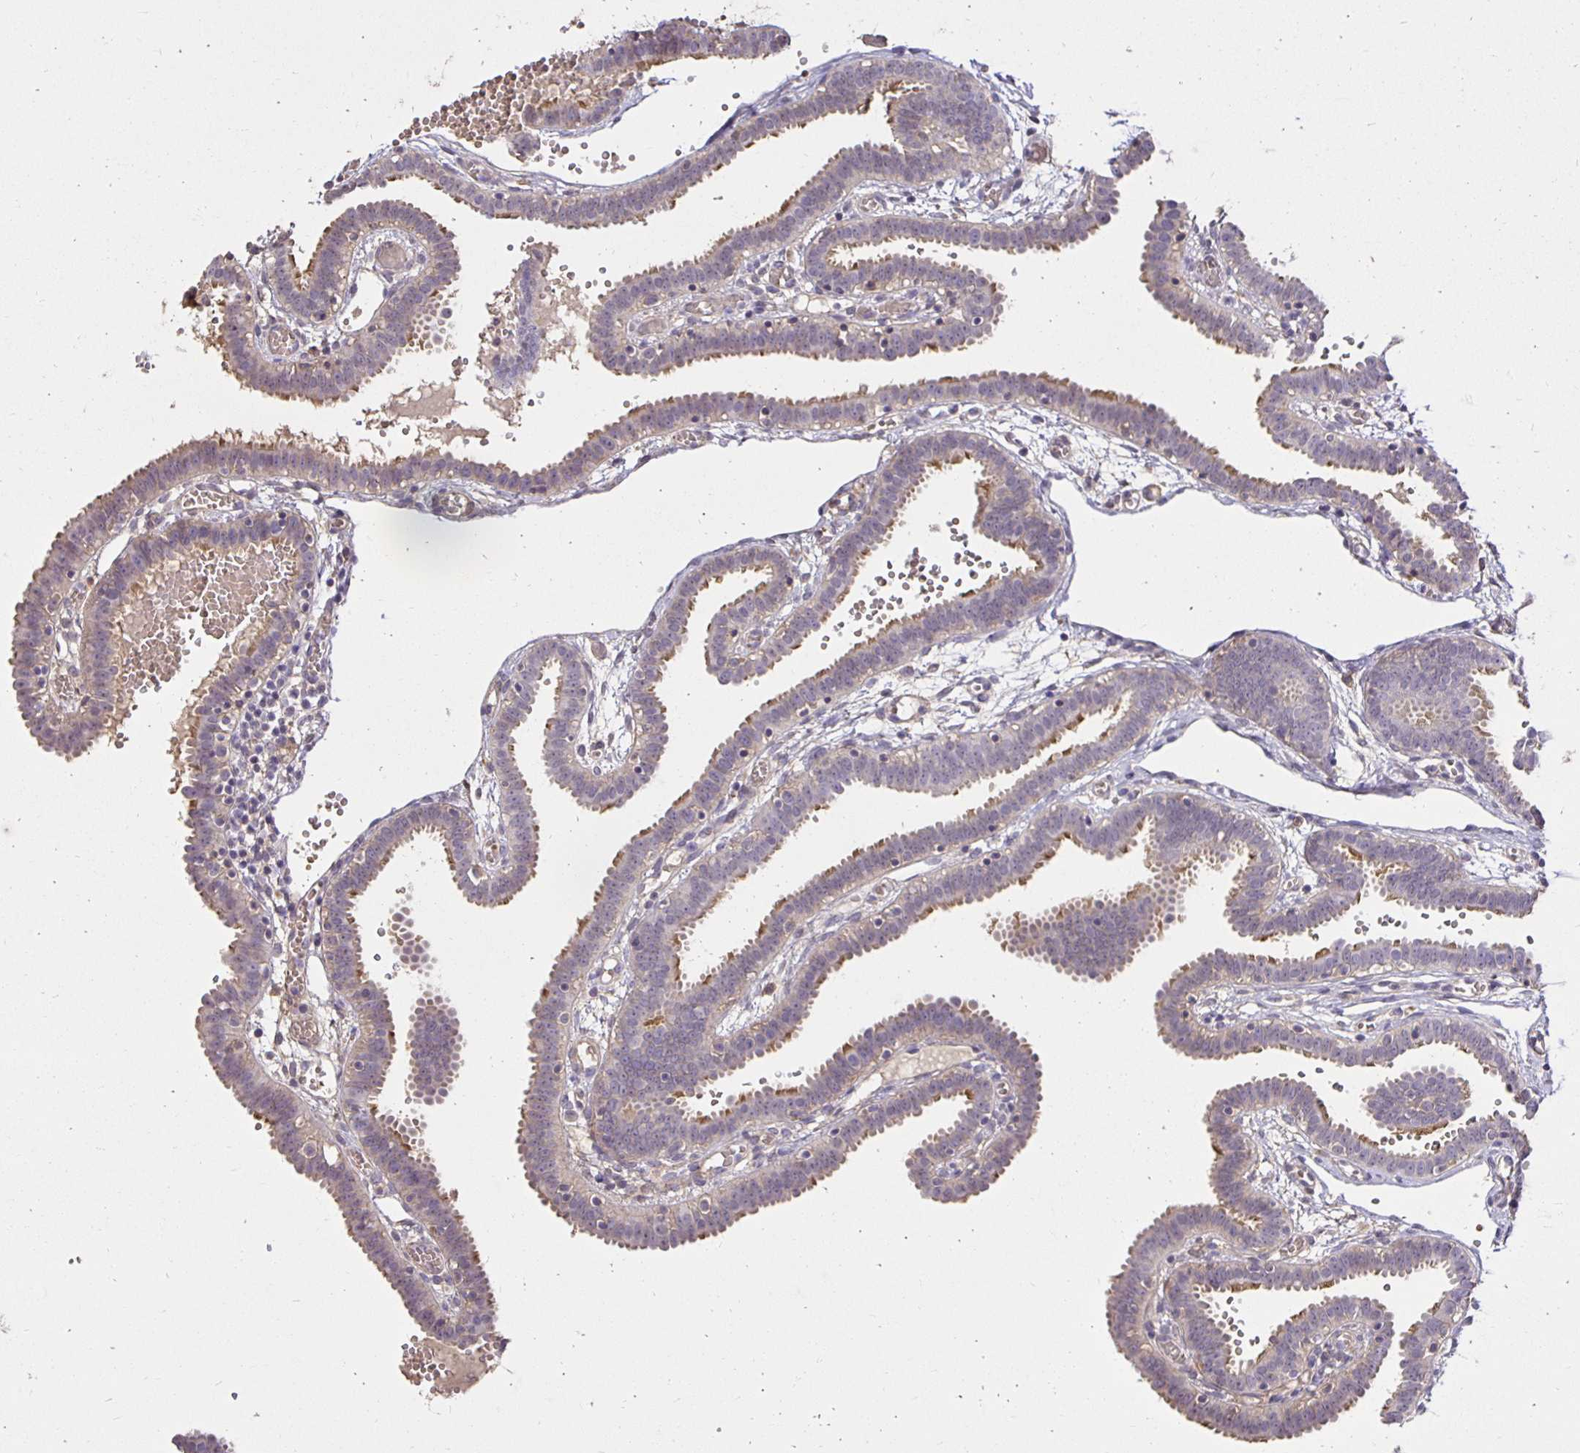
{"staining": {"intensity": "moderate", "quantity": "<25%", "location": "cytoplasmic/membranous"}, "tissue": "fallopian tube", "cell_type": "Glandular cells", "image_type": "normal", "snomed": [{"axis": "morphology", "description": "Normal tissue, NOS"}, {"axis": "topography", "description": "Fallopian tube"}], "caption": "Protein staining of normal fallopian tube reveals moderate cytoplasmic/membranous positivity in about <25% of glandular cells.", "gene": "PNPLA3", "patient": {"sex": "female", "age": 37}}